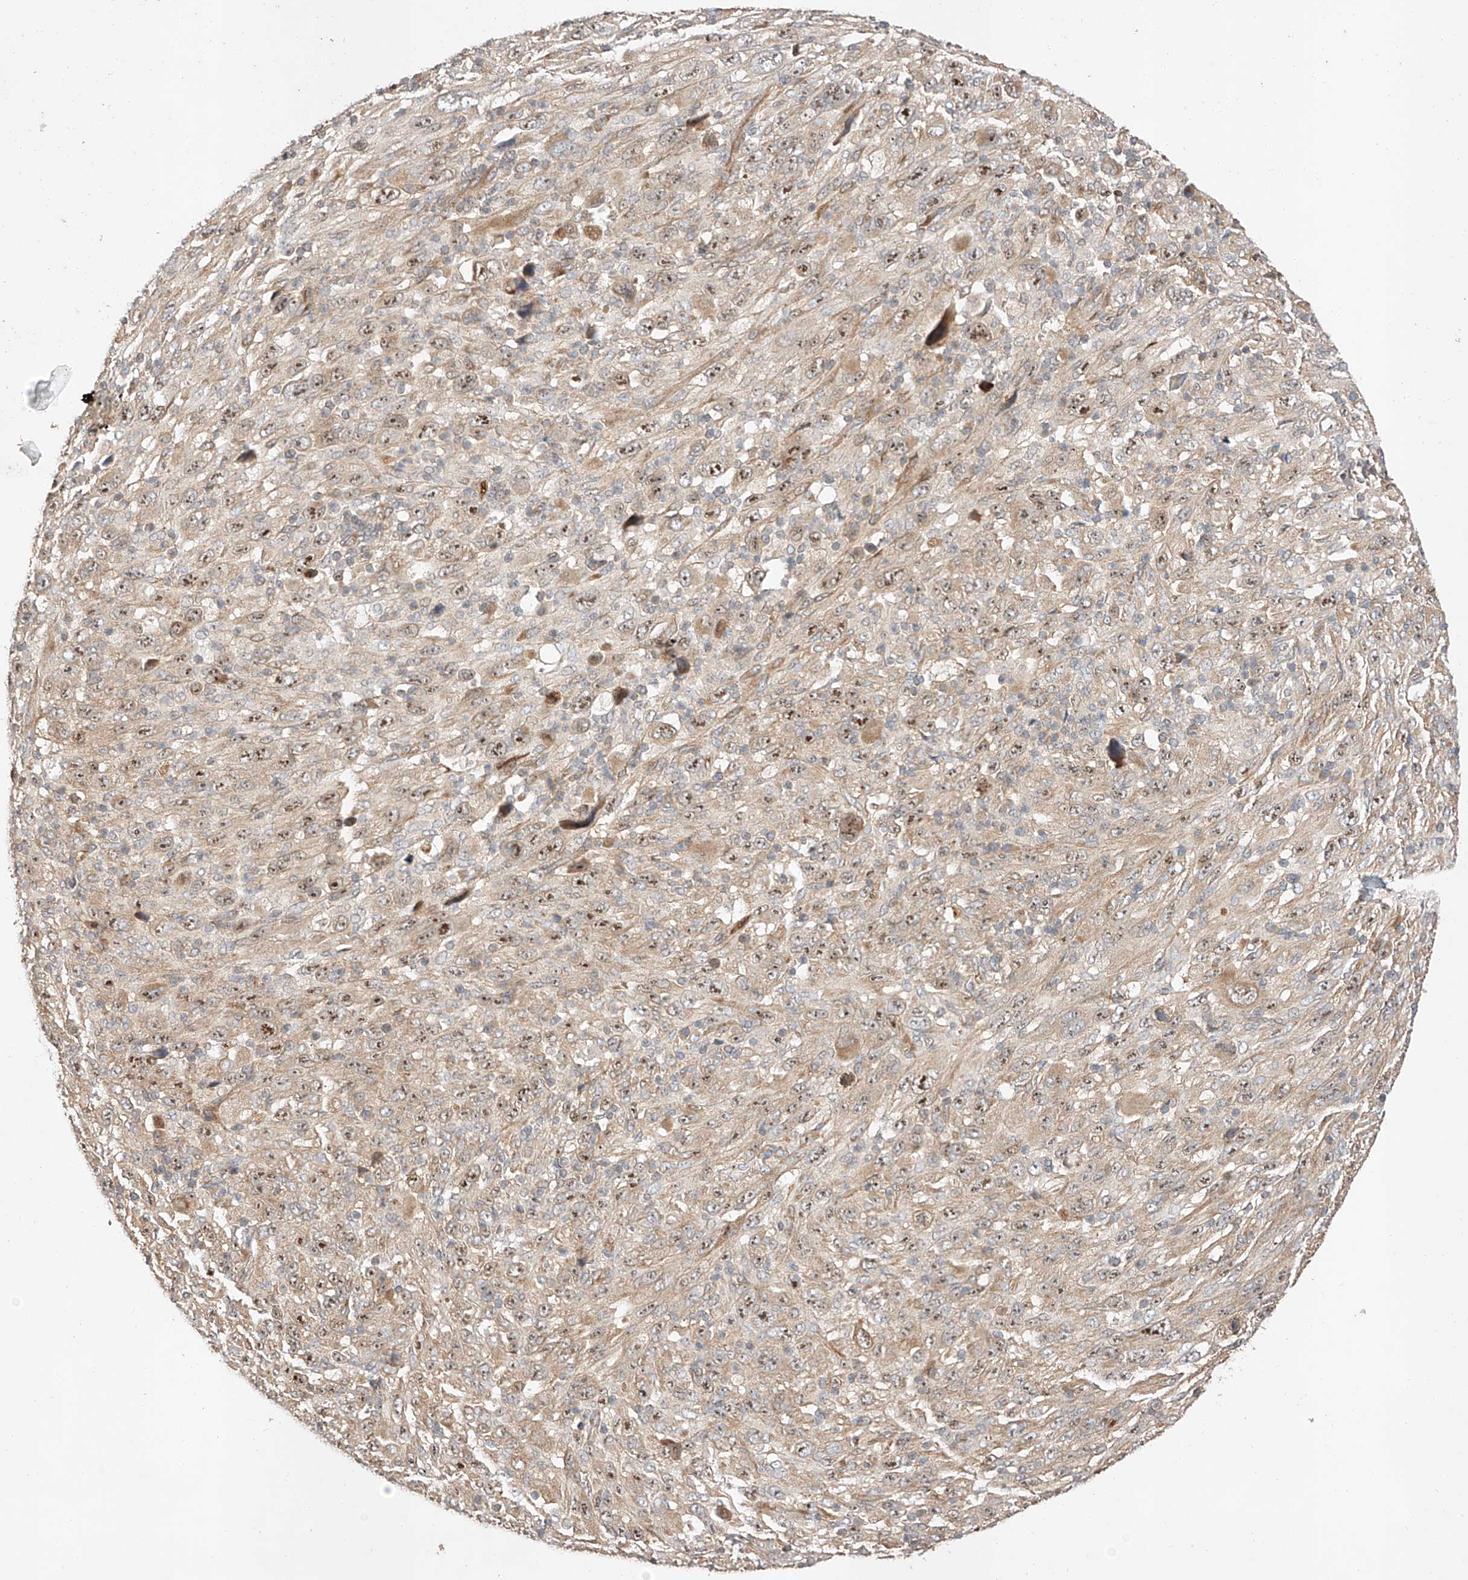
{"staining": {"intensity": "moderate", "quantity": ">75%", "location": "cytoplasmic/membranous,nuclear"}, "tissue": "melanoma", "cell_type": "Tumor cells", "image_type": "cancer", "snomed": [{"axis": "morphology", "description": "Malignant melanoma, Metastatic site"}, {"axis": "topography", "description": "Skin"}], "caption": "Melanoma tissue exhibits moderate cytoplasmic/membranous and nuclear expression in about >75% of tumor cells, visualized by immunohistochemistry.", "gene": "RAB23", "patient": {"sex": "female", "age": 56}}